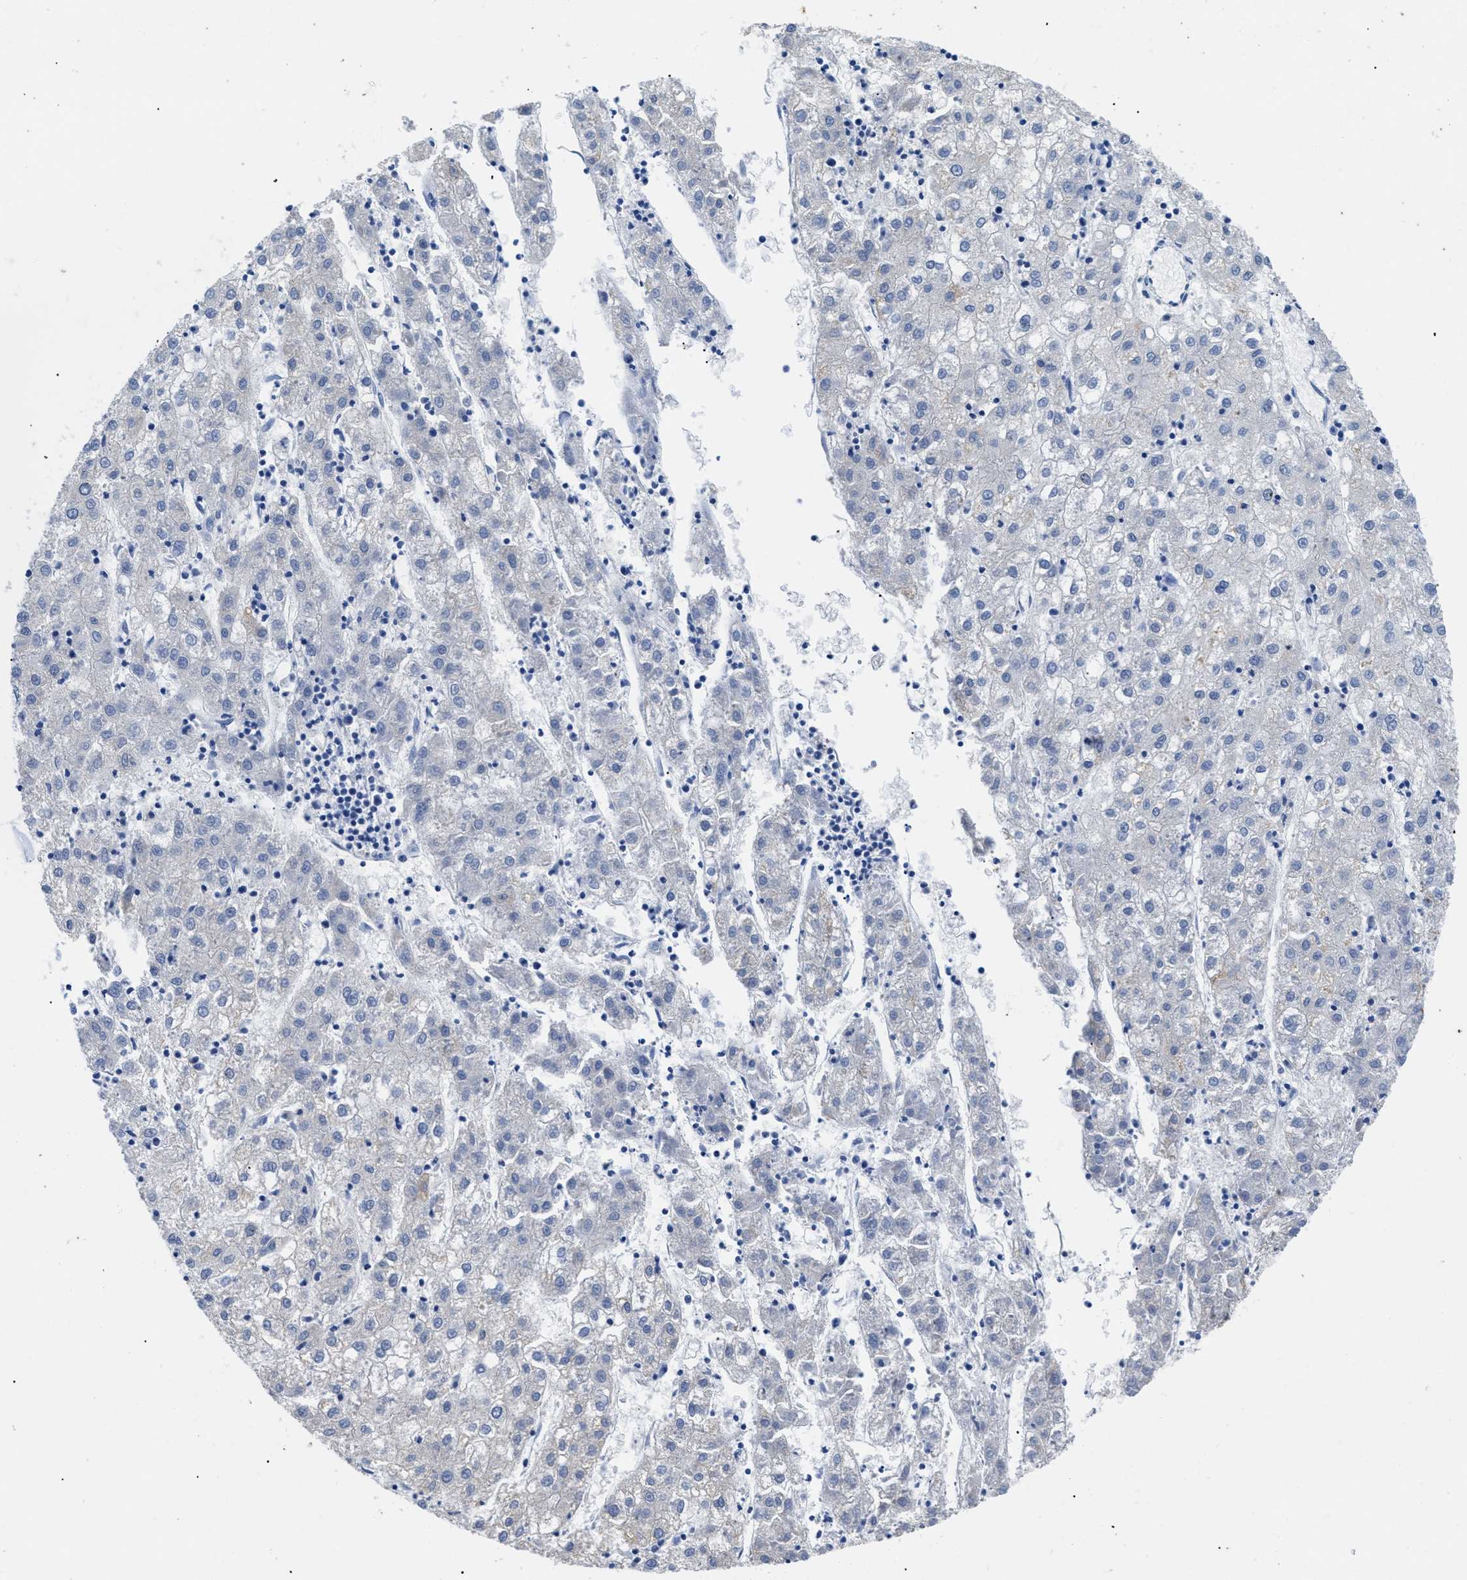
{"staining": {"intensity": "negative", "quantity": "none", "location": "none"}, "tissue": "liver cancer", "cell_type": "Tumor cells", "image_type": "cancer", "snomed": [{"axis": "morphology", "description": "Carcinoma, Hepatocellular, NOS"}, {"axis": "topography", "description": "Liver"}], "caption": "Immunohistochemistry (IHC) of human liver cancer (hepatocellular carcinoma) exhibits no positivity in tumor cells.", "gene": "TMEM68", "patient": {"sex": "male", "age": 72}}